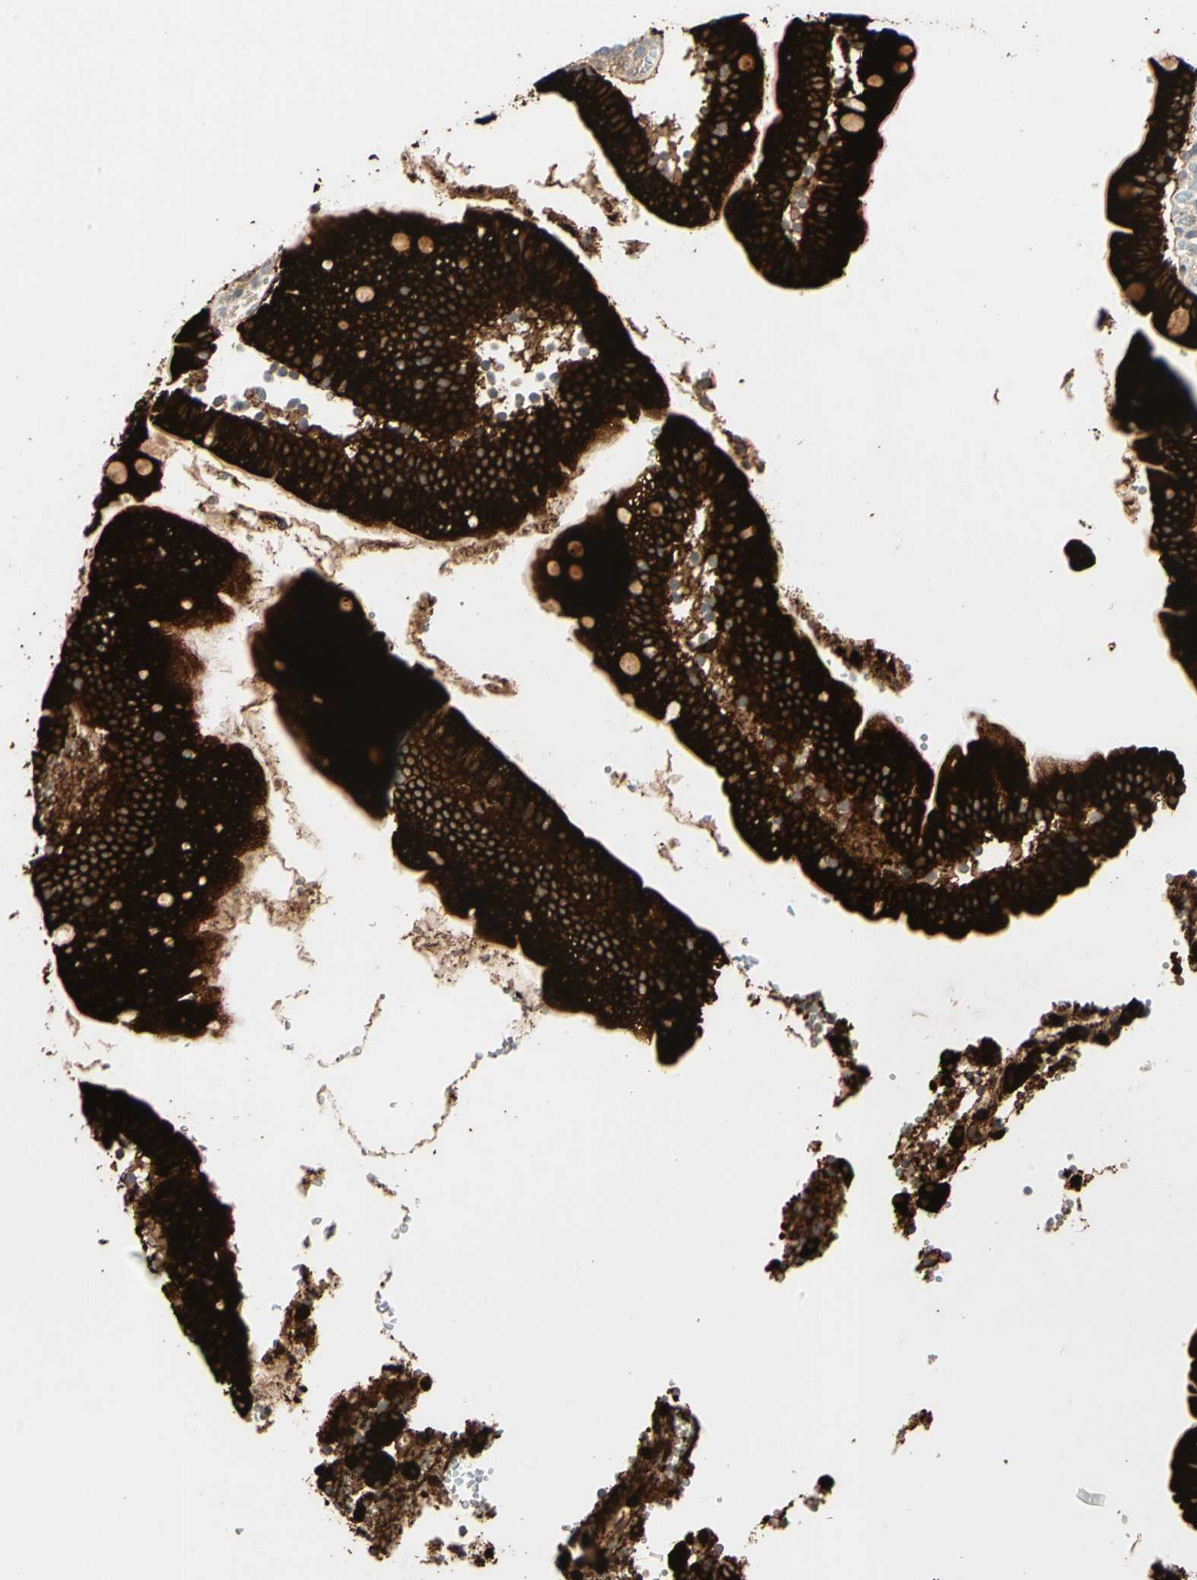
{"staining": {"intensity": "strong", "quantity": ">75%", "location": "cytoplasmic/membranous"}, "tissue": "duodenum", "cell_type": "Glandular cells", "image_type": "normal", "snomed": [{"axis": "morphology", "description": "Normal tissue, NOS"}, {"axis": "topography", "description": "Duodenum"}], "caption": "The immunohistochemical stain shows strong cytoplasmic/membranous staining in glandular cells of normal duodenum. The staining was performed using DAB, with brown indicating positive protein expression. Nuclei are stained blue with hematoxylin.", "gene": "ACSL5", "patient": {"sex": "male", "age": 66}}